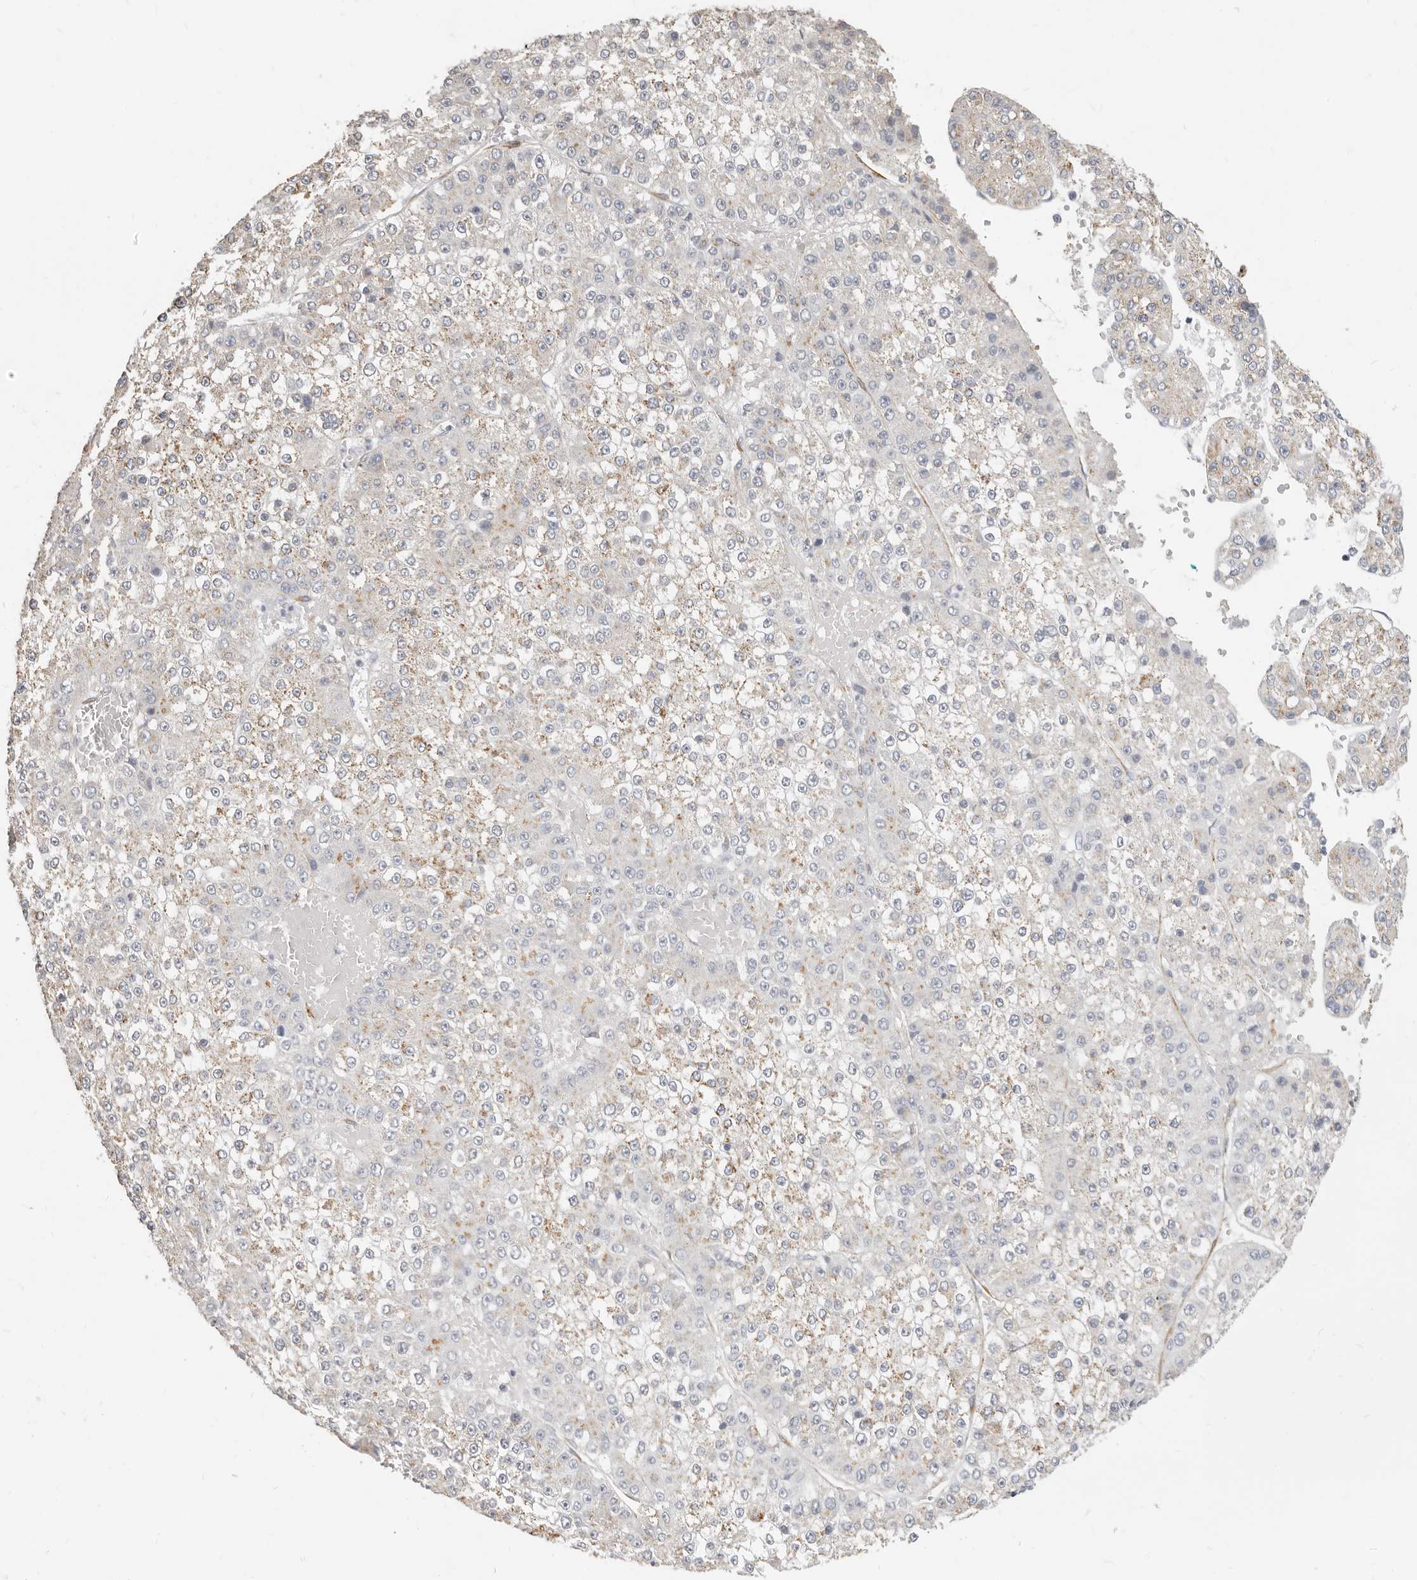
{"staining": {"intensity": "weak", "quantity": "25%-75%", "location": "cytoplasmic/membranous"}, "tissue": "liver cancer", "cell_type": "Tumor cells", "image_type": "cancer", "snomed": [{"axis": "morphology", "description": "Carcinoma, Hepatocellular, NOS"}, {"axis": "topography", "description": "Liver"}], "caption": "IHC image of human hepatocellular carcinoma (liver) stained for a protein (brown), which demonstrates low levels of weak cytoplasmic/membranous staining in approximately 25%-75% of tumor cells.", "gene": "RABAC1", "patient": {"sex": "female", "age": 73}}